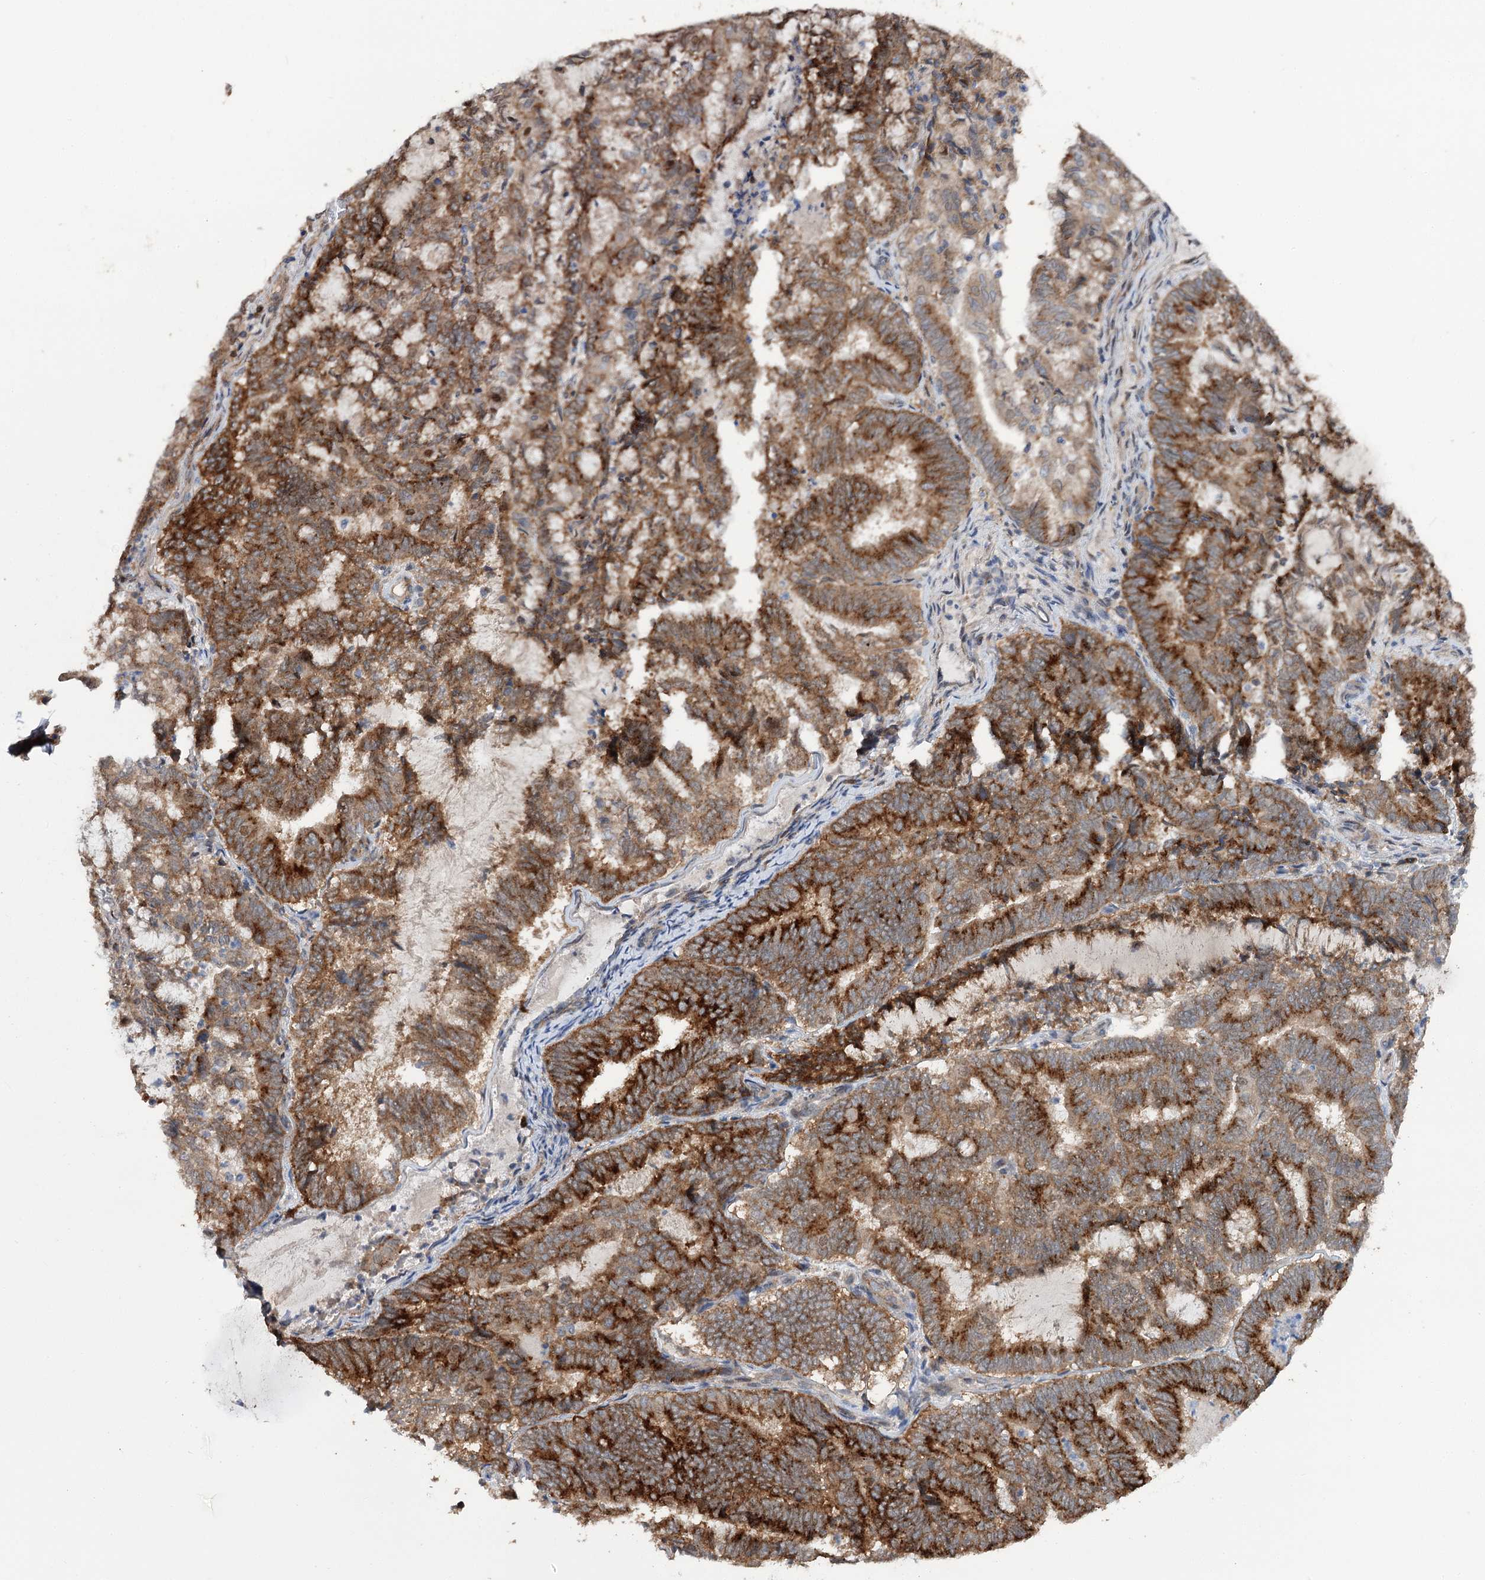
{"staining": {"intensity": "strong", "quantity": ">75%", "location": "cytoplasmic/membranous"}, "tissue": "endometrial cancer", "cell_type": "Tumor cells", "image_type": "cancer", "snomed": [{"axis": "morphology", "description": "Adenocarcinoma, NOS"}, {"axis": "topography", "description": "Endometrium"}], "caption": "Brown immunohistochemical staining in endometrial adenocarcinoma exhibits strong cytoplasmic/membranous expression in approximately >75% of tumor cells. (Brightfield microscopy of DAB IHC at high magnification).", "gene": "STX6", "patient": {"sex": "female", "age": 80}}